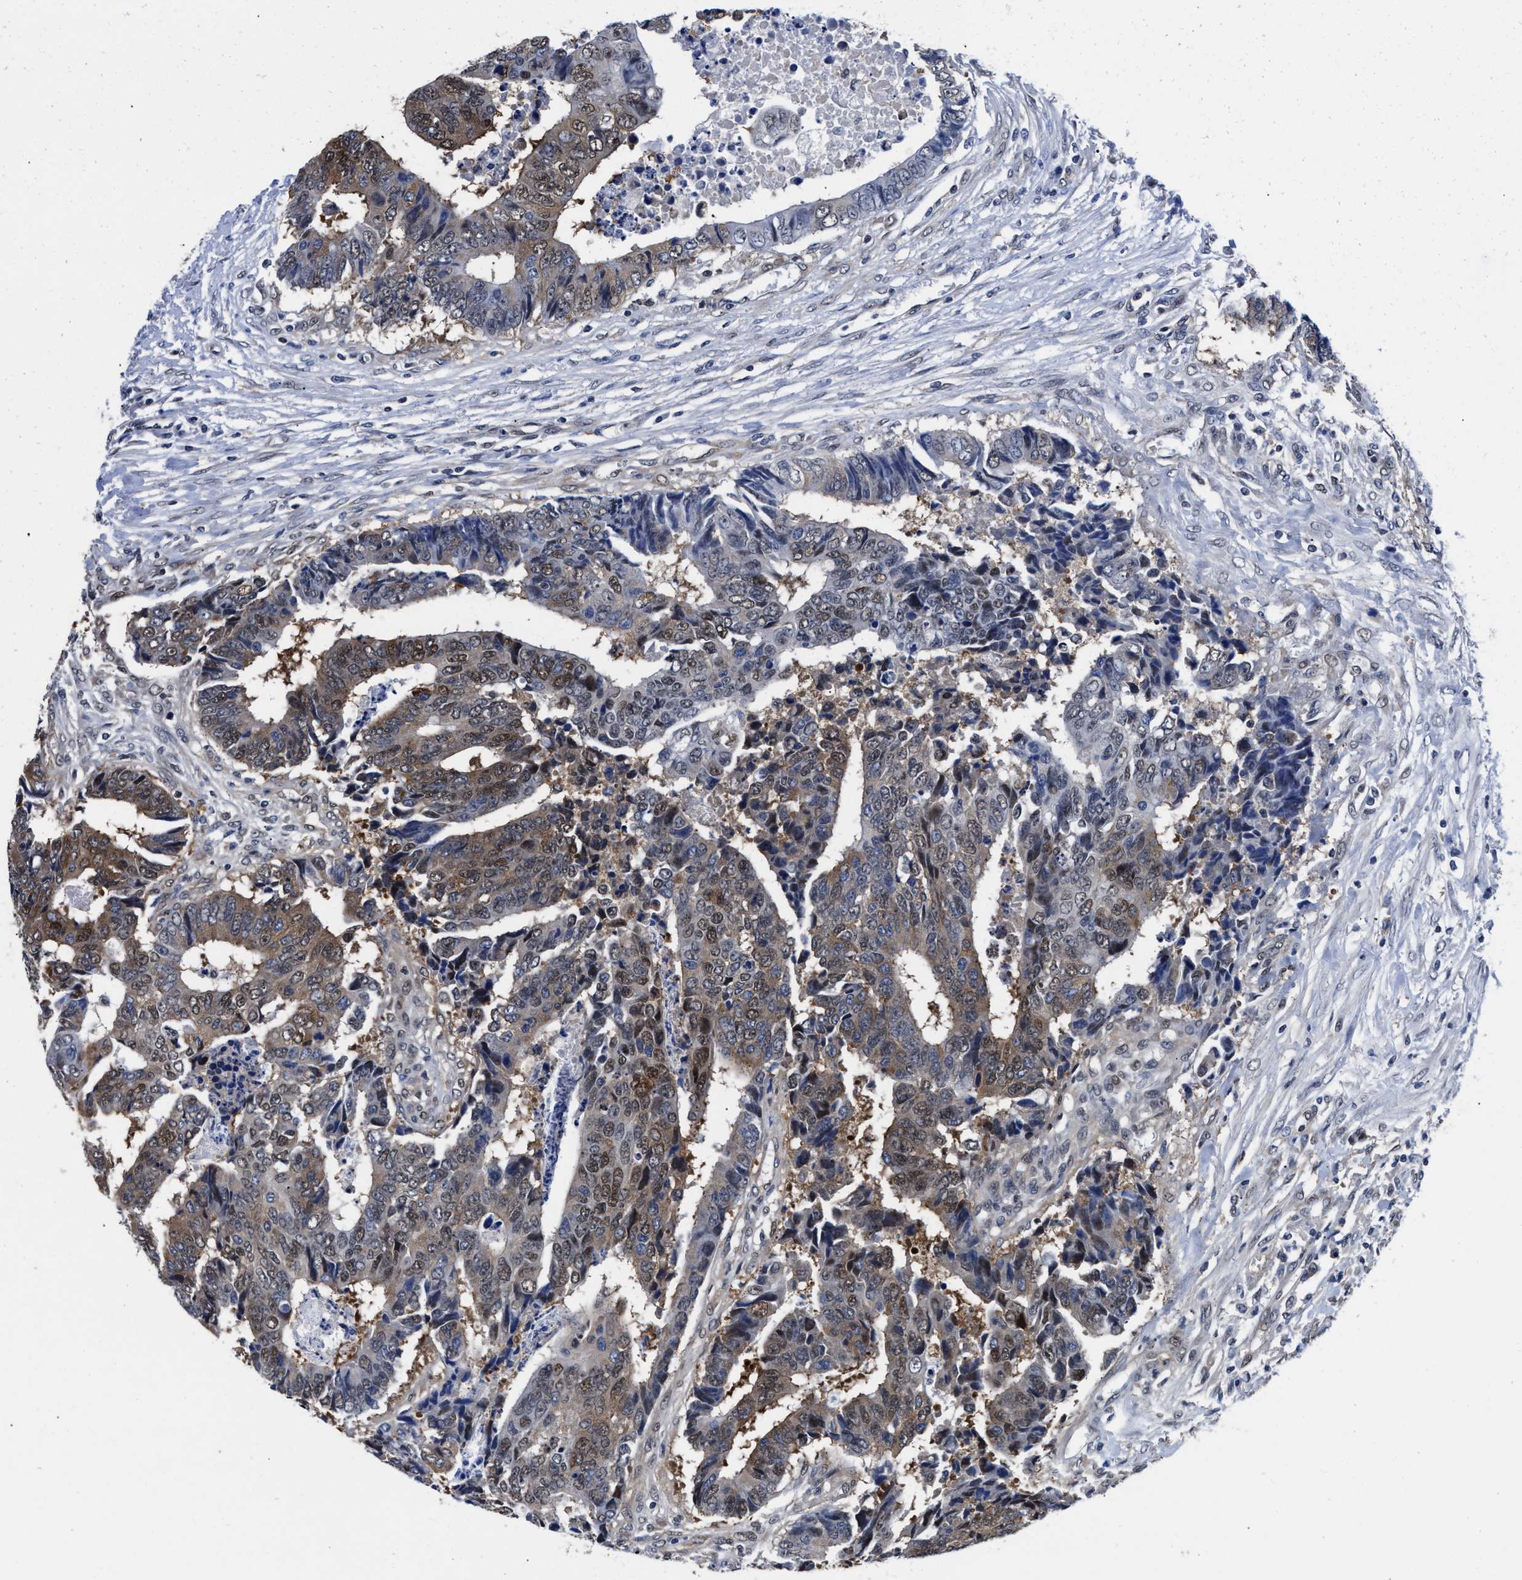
{"staining": {"intensity": "weak", "quantity": ">75%", "location": "cytoplasmic/membranous,nuclear"}, "tissue": "colorectal cancer", "cell_type": "Tumor cells", "image_type": "cancer", "snomed": [{"axis": "morphology", "description": "Adenocarcinoma, NOS"}, {"axis": "topography", "description": "Rectum"}], "caption": "Protein analysis of colorectal adenocarcinoma tissue reveals weak cytoplasmic/membranous and nuclear staining in about >75% of tumor cells.", "gene": "ACLY", "patient": {"sex": "male", "age": 84}}